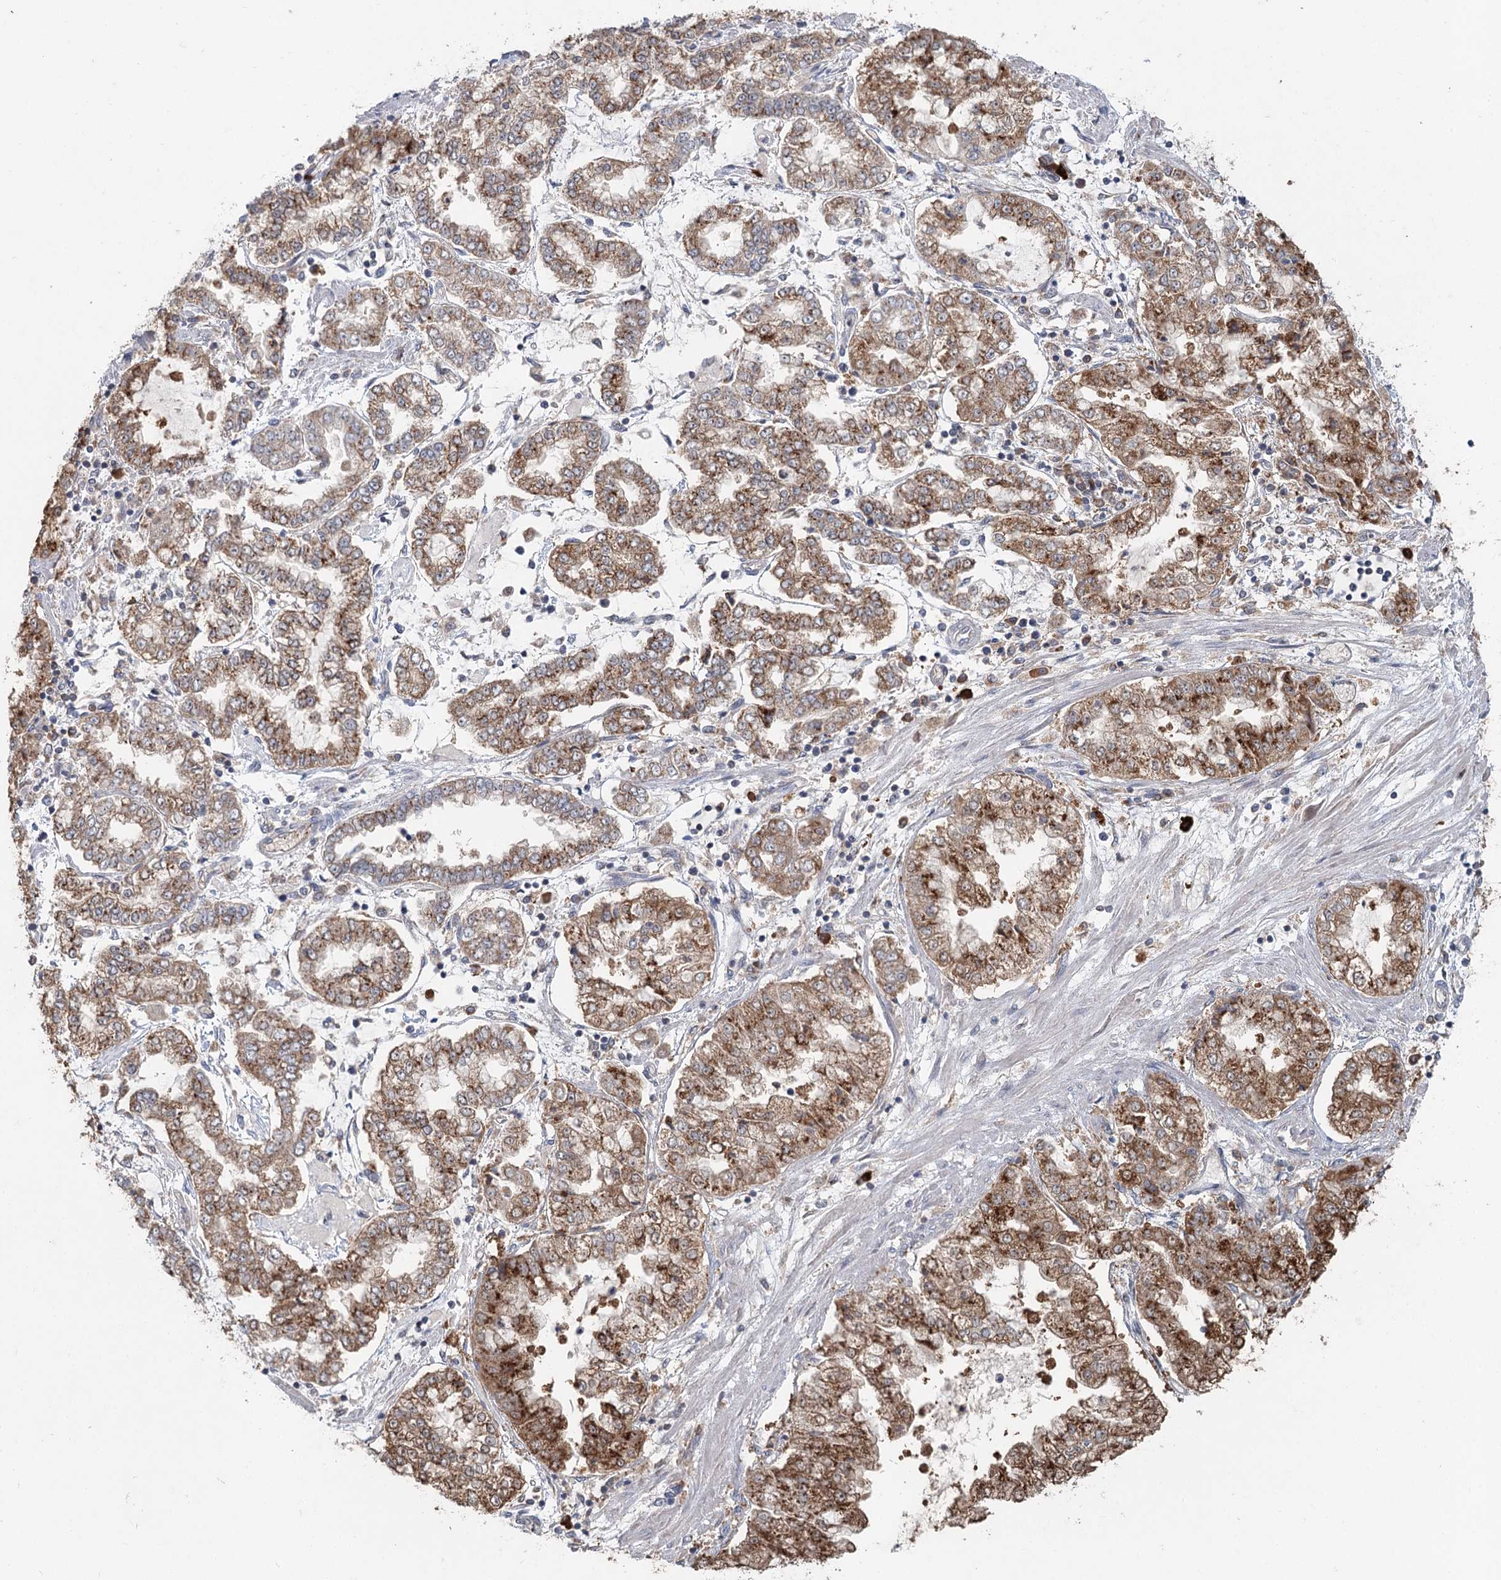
{"staining": {"intensity": "moderate", "quantity": ">75%", "location": "cytoplasmic/membranous"}, "tissue": "stomach cancer", "cell_type": "Tumor cells", "image_type": "cancer", "snomed": [{"axis": "morphology", "description": "Adenocarcinoma, NOS"}, {"axis": "topography", "description": "Stomach"}], "caption": "The histopathology image shows a brown stain indicating the presence of a protein in the cytoplasmic/membranous of tumor cells in adenocarcinoma (stomach).", "gene": "ADK", "patient": {"sex": "male", "age": 76}}